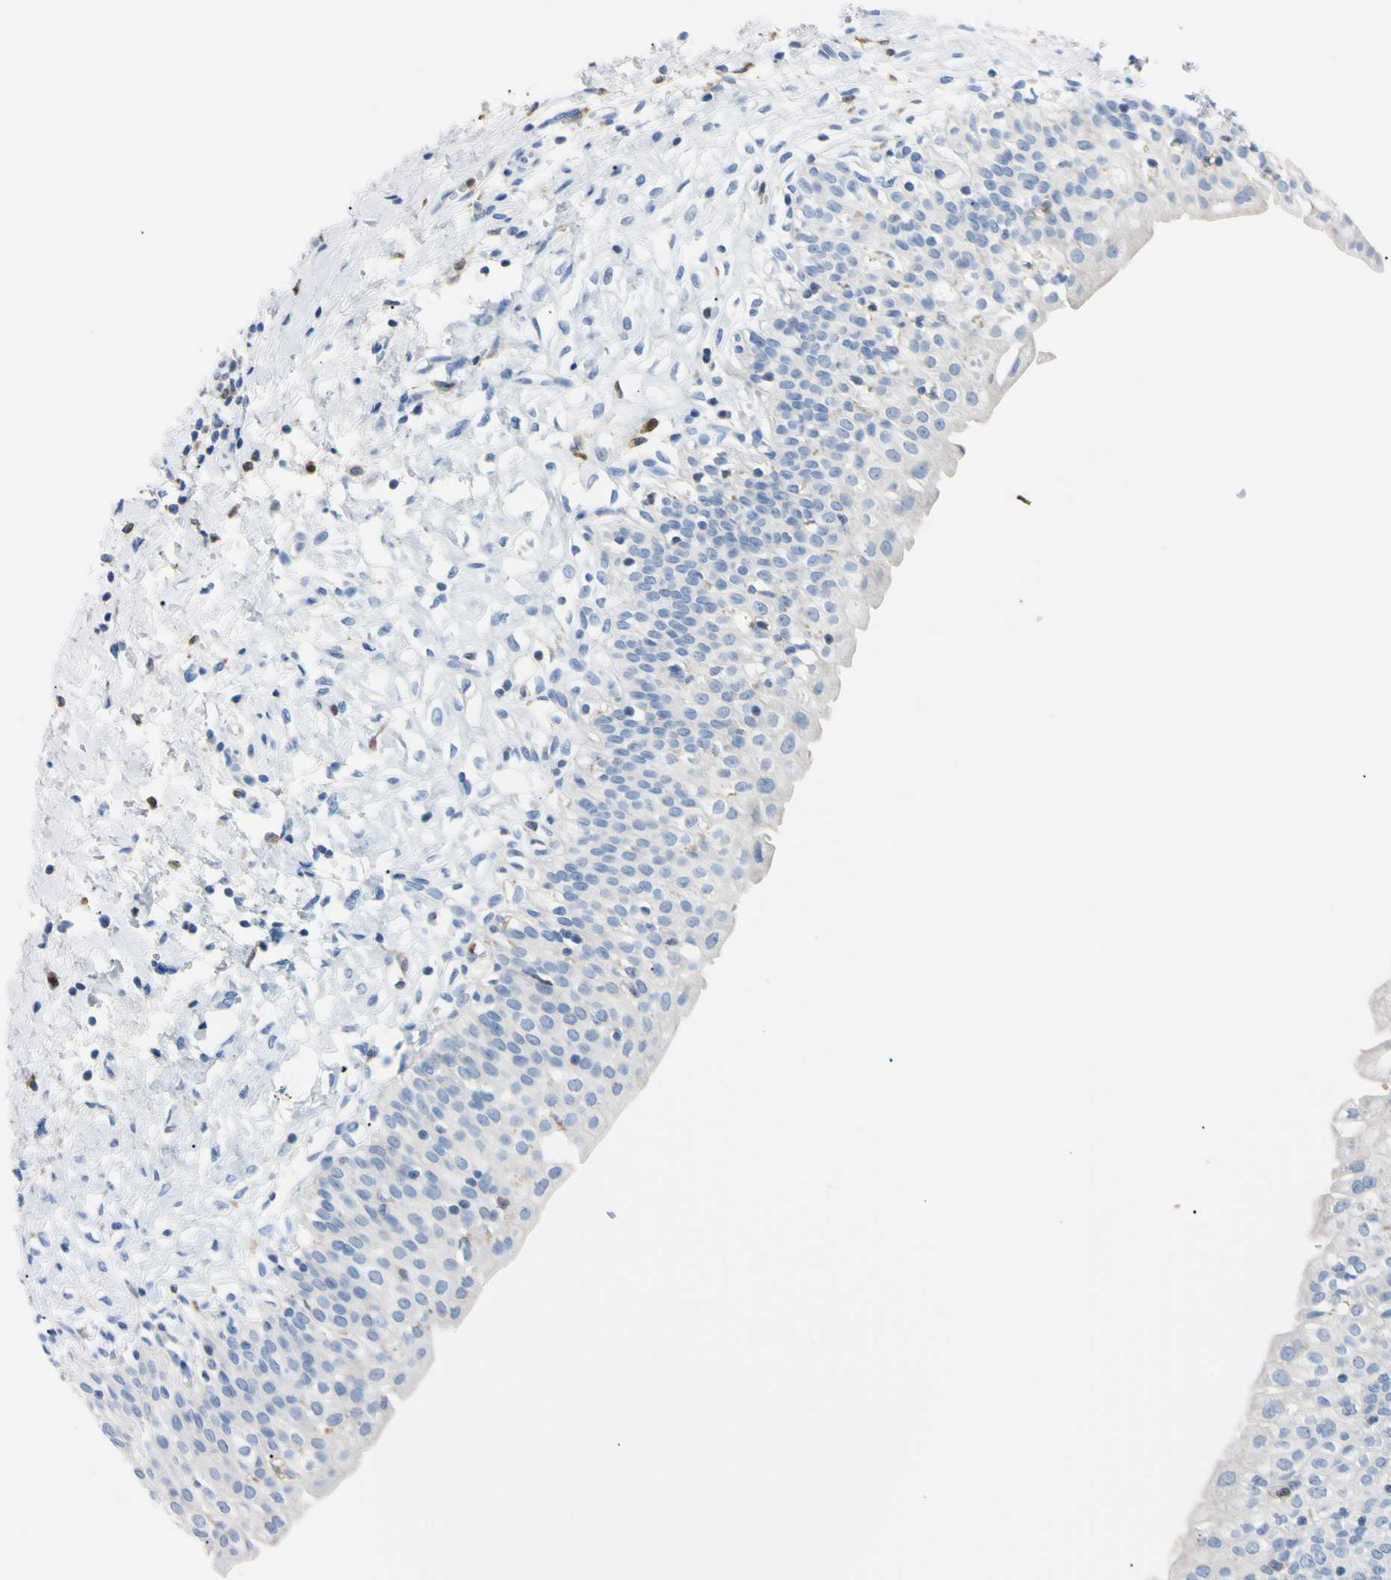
{"staining": {"intensity": "negative", "quantity": "none", "location": "none"}, "tissue": "urinary bladder", "cell_type": "Urothelial cells", "image_type": "normal", "snomed": [{"axis": "morphology", "description": "Normal tissue, NOS"}, {"axis": "topography", "description": "Urinary bladder"}], "caption": "An IHC histopathology image of unremarkable urinary bladder is shown. There is no staining in urothelial cells of urinary bladder. (Stains: DAB (3,3'-diaminobenzidine) immunohistochemistry with hematoxylin counter stain, Microscopy: brightfield microscopy at high magnification).", "gene": "NCF4", "patient": {"sex": "male", "age": 55}}